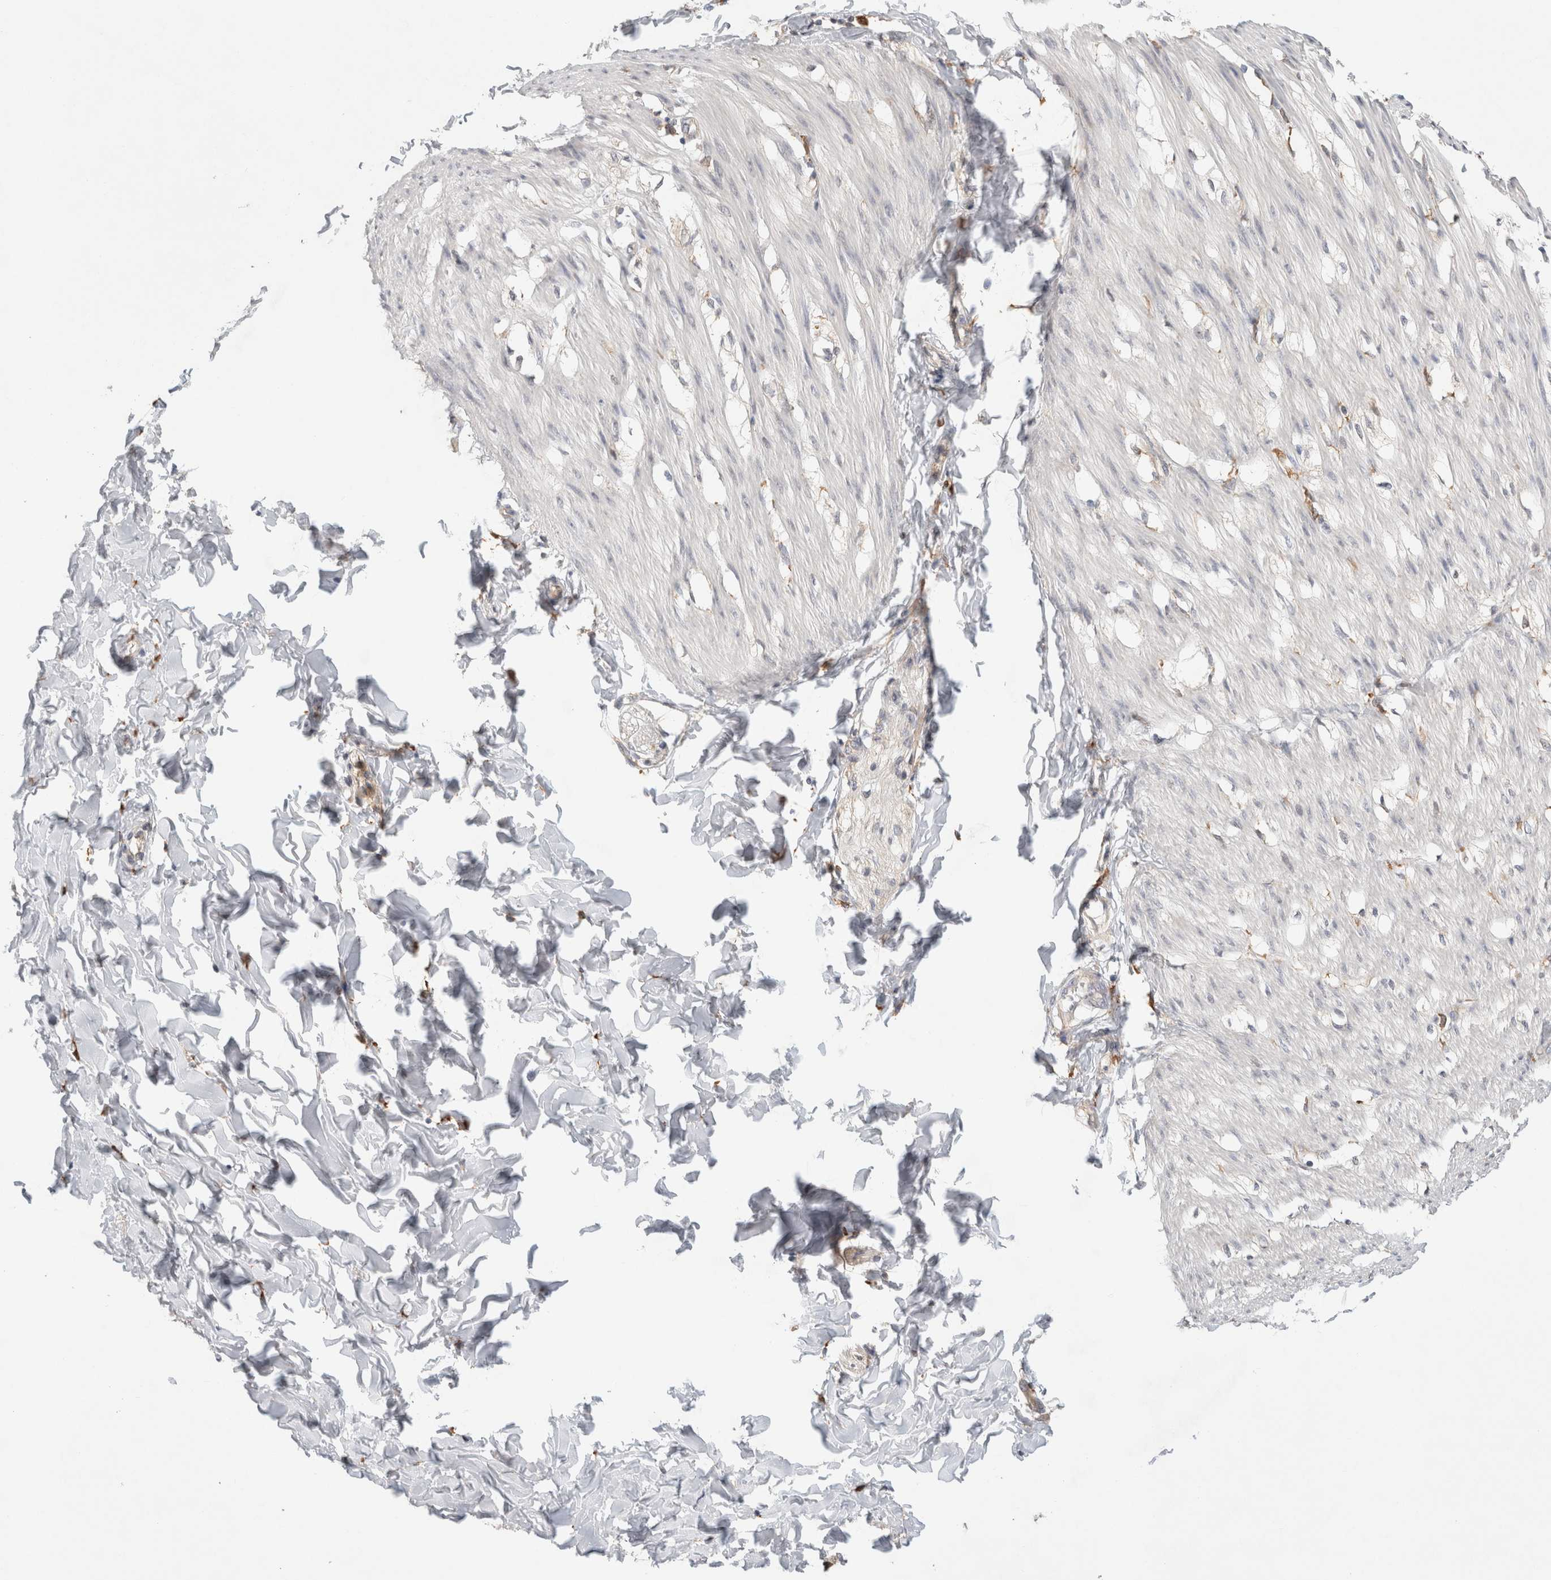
{"staining": {"intensity": "negative", "quantity": "none", "location": "none"}, "tissue": "smooth muscle", "cell_type": "Smooth muscle cells", "image_type": "normal", "snomed": [{"axis": "morphology", "description": "Normal tissue, NOS"}, {"axis": "morphology", "description": "Adenocarcinoma, NOS"}, {"axis": "topography", "description": "Smooth muscle"}, {"axis": "topography", "description": "Colon"}], "caption": "Smooth muscle was stained to show a protein in brown. There is no significant staining in smooth muscle cells. (Stains: DAB (3,3'-diaminobenzidine) IHC with hematoxylin counter stain, Microscopy: brightfield microscopy at high magnification).", "gene": "CDCA7L", "patient": {"sex": "male", "age": 14}}